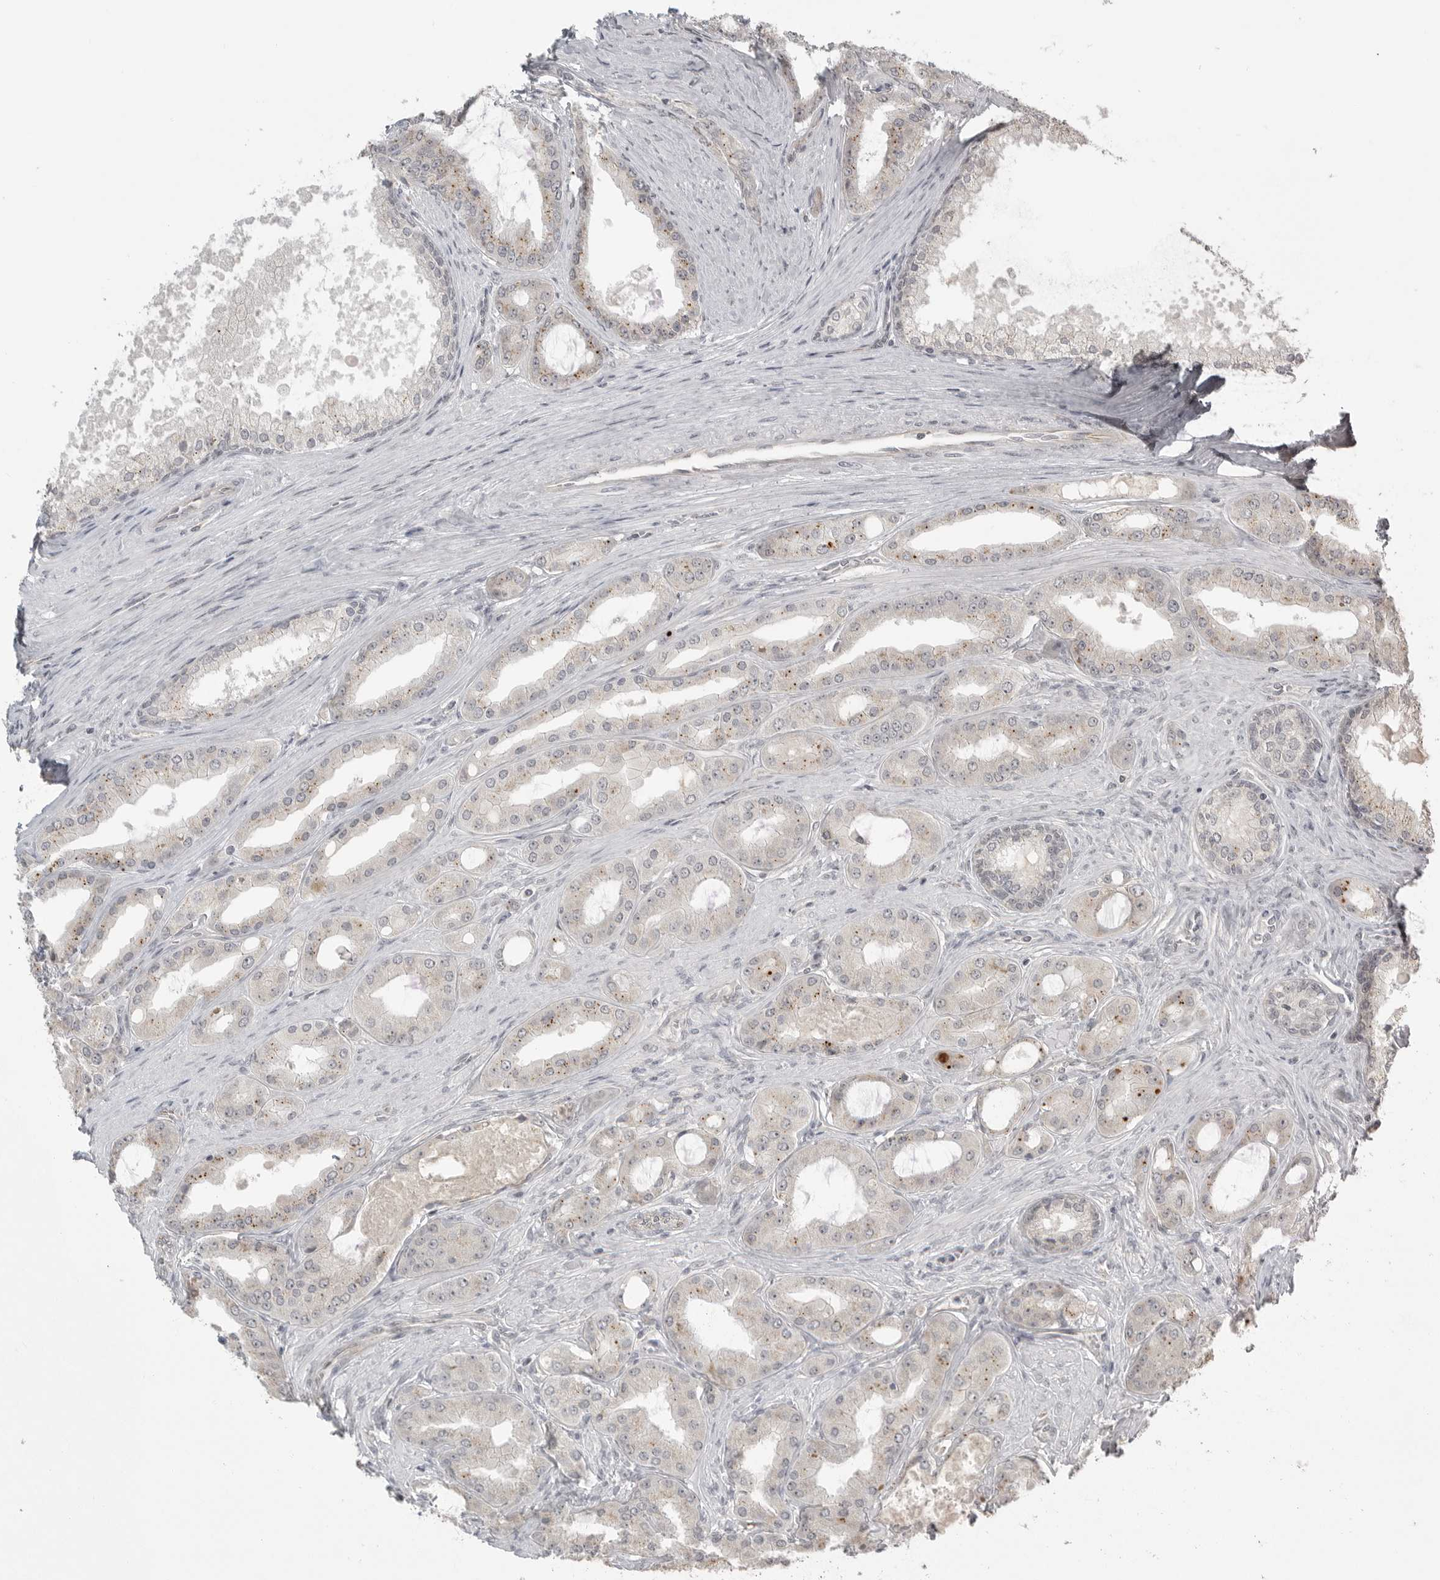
{"staining": {"intensity": "moderate", "quantity": "<25%", "location": "cytoplasmic/membranous"}, "tissue": "prostate cancer", "cell_type": "Tumor cells", "image_type": "cancer", "snomed": [{"axis": "morphology", "description": "Adenocarcinoma, High grade"}, {"axis": "topography", "description": "Prostate"}], "caption": "IHC of prostate cancer shows low levels of moderate cytoplasmic/membranous expression in about <25% of tumor cells.", "gene": "SMG8", "patient": {"sex": "male", "age": 60}}